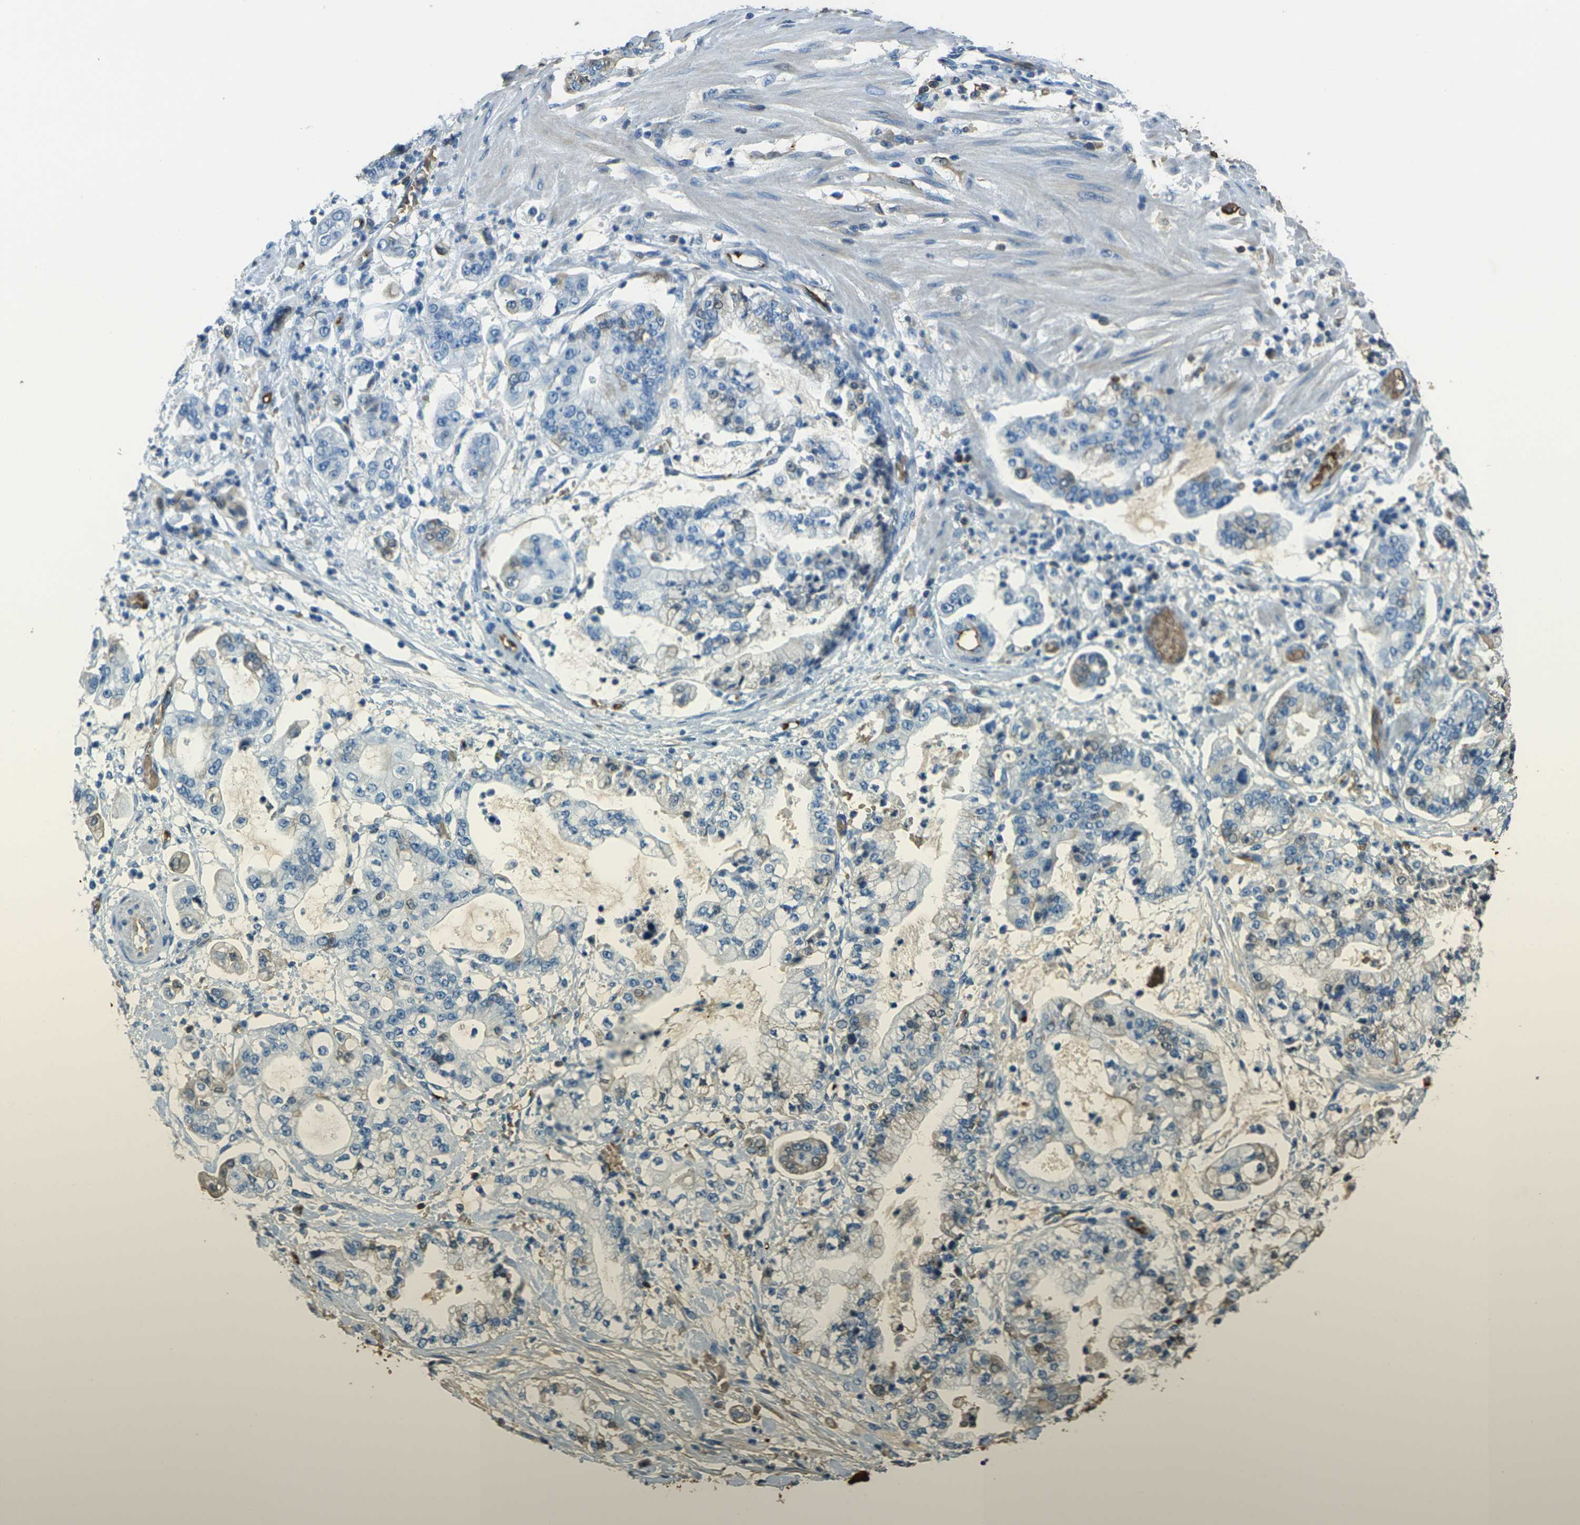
{"staining": {"intensity": "weak", "quantity": "<25%", "location": "cytoplasmic/membranous,nuclear"}, "tissue": "stomach cancer", "cell_type": "Tumor cells", "image_type": "cancer", "snomed": [{"axis": "morphology", "description": "Adenocarcinoma, NOS"}, {"axis": "topography", "description": "Stomach"}], "caption": "Human stomach cancer stained for a protein using immunohistochemistry demonstrates no expression in tumor cells.", "gene": "HBB", "patient": {"sex": "male", "age": 76}}